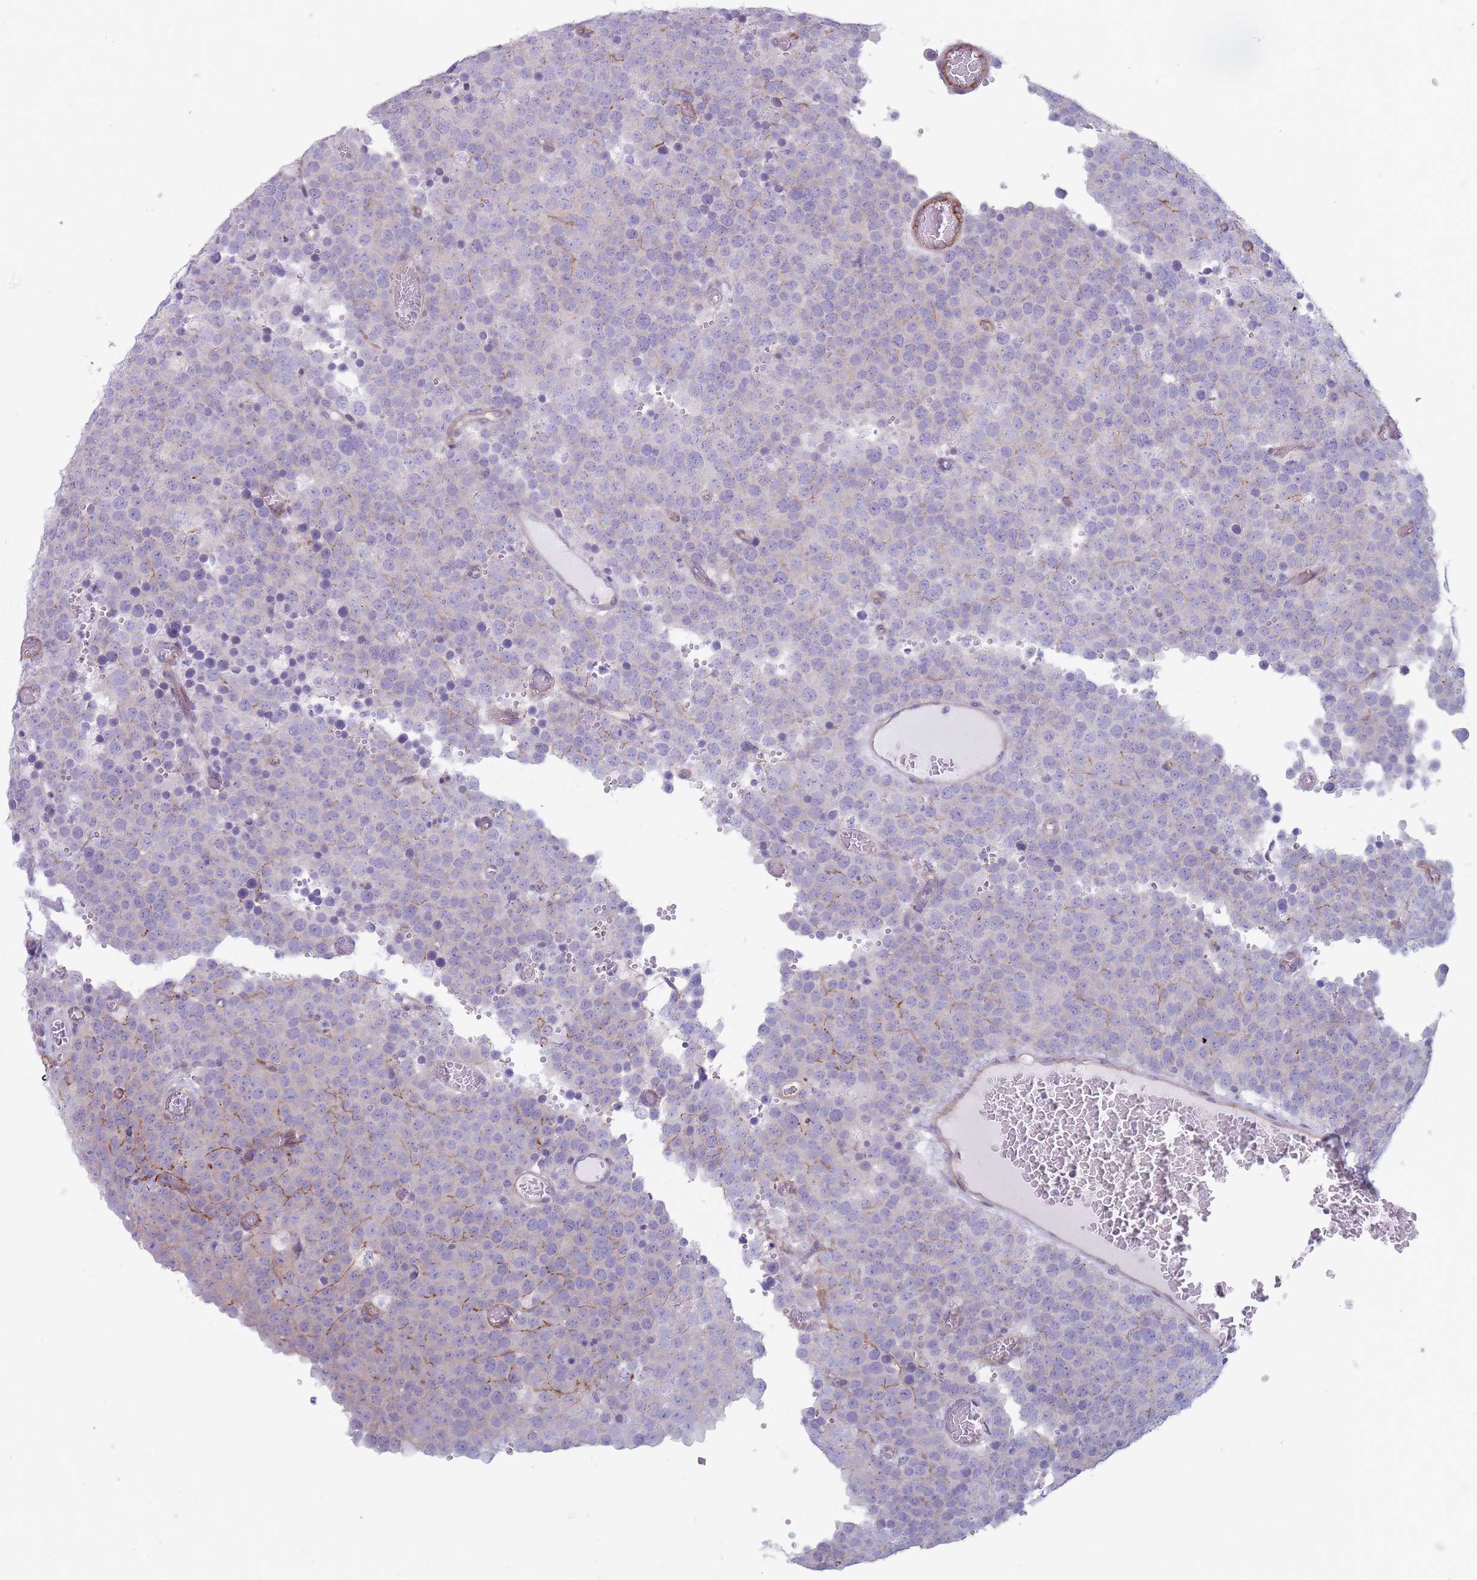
{"staining": {"intensity": "negative", "quantity": "none", "location": "none"}, "tissue": "testis cancer", "cell_type": "Tumor cells", "image_type": "cancer", "snomed": [{"axis": "morphology", "description": "Normal tissue, NOS"}, {"axis": "morphology", "description": "Seminoma, NOS"}, {"axis": "topography", "description": "Testis"}], "caption": "Immunohistochemical staining of testis cancer displays no significant positivity in tumor cells.", "gene": "PLPP1", "patient": {"sex": "male", "age": 71}}